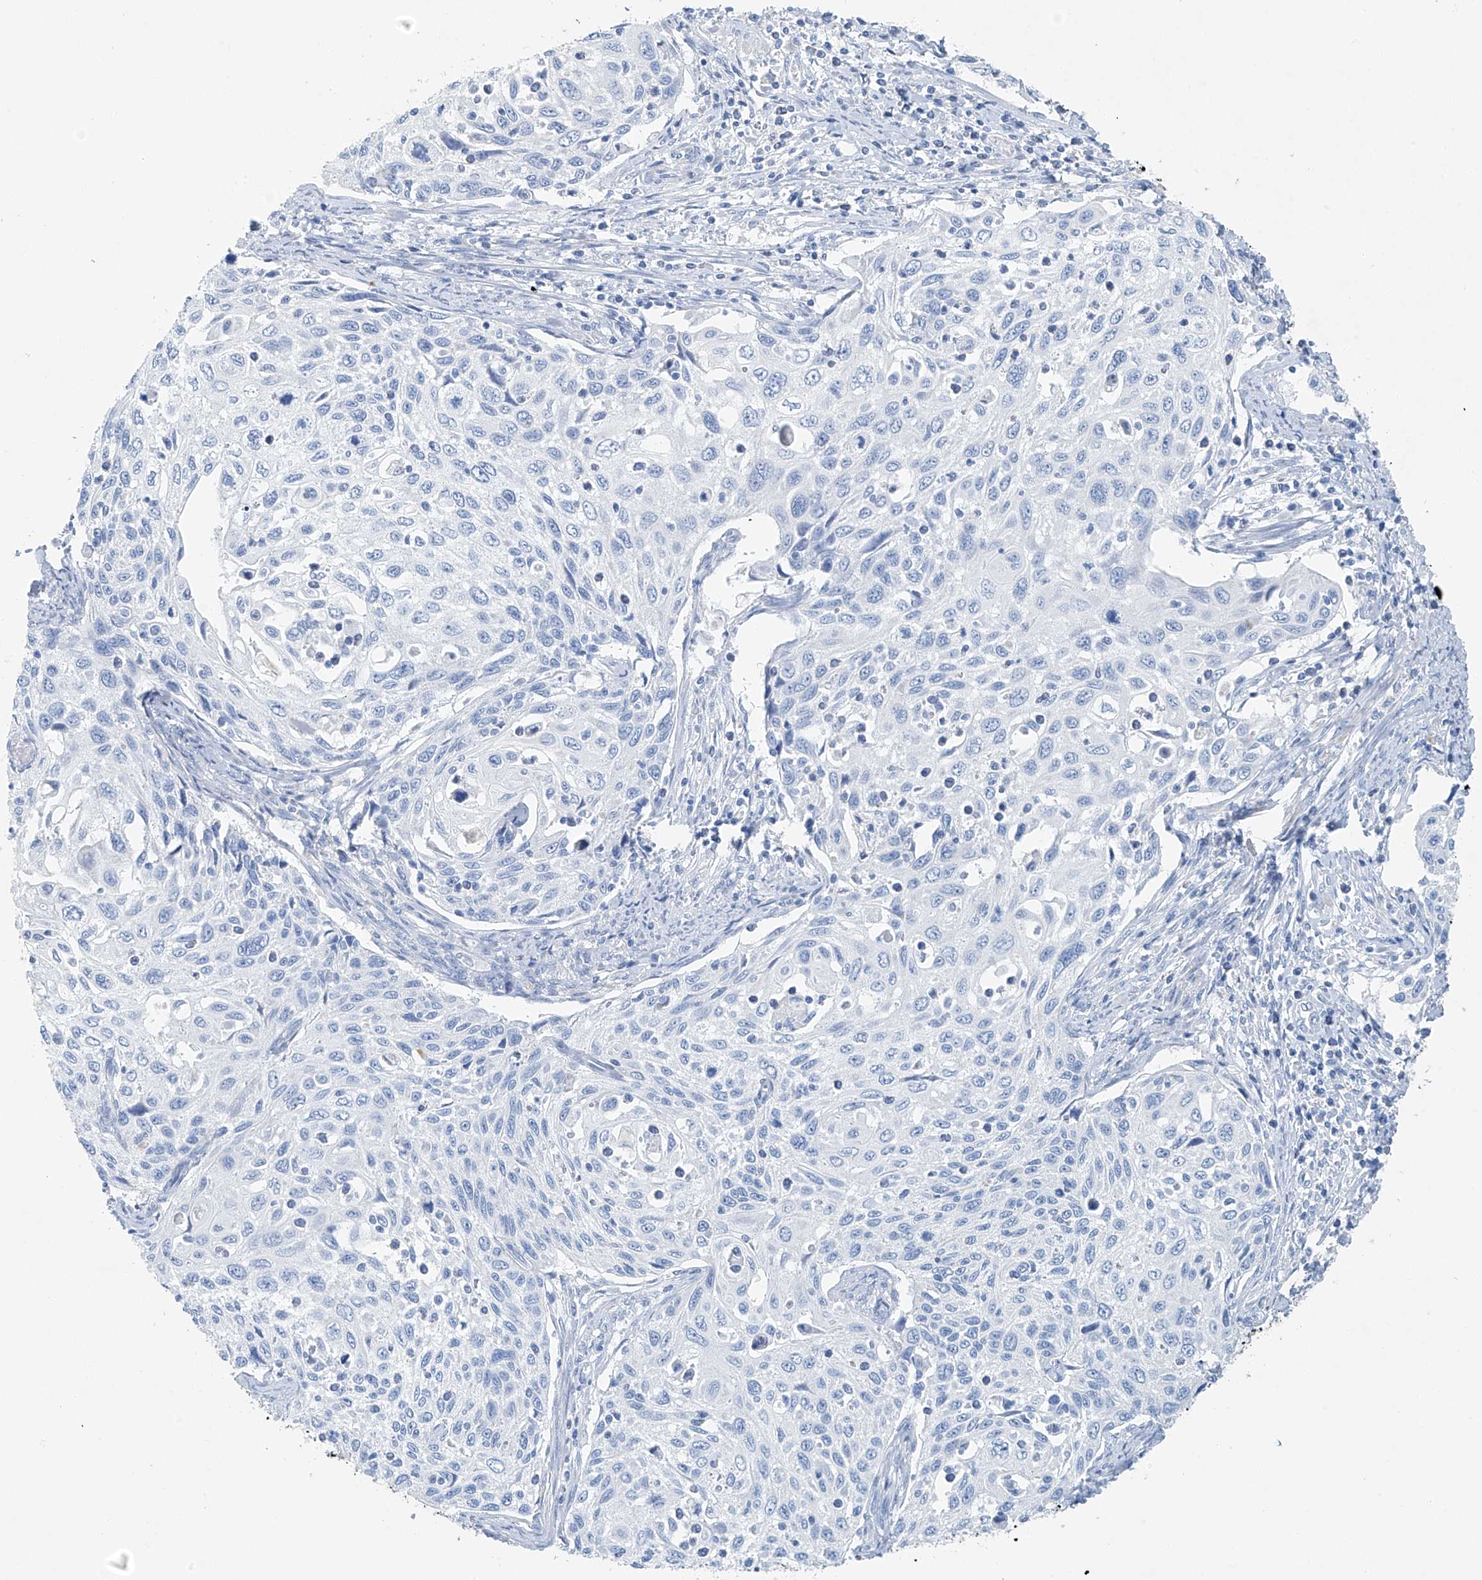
{"staining": {"intensity": "negative", "quantity": "none", "location": "none"}, "tissue": "cervical cancer", "cell_type": "Tumor cells", "image_type": "cancer", "snomed": [{"axis": "morphology", "description": "Squamous cell carcinoma, NOS"}, {"axis": "topography", "description": "Cervix"}], "caption": "IHC of cervical cancer (squamous cell carcinoma) displays no positivity in tumor cells.", "gene": "C1orf87", "patient": {"sex": "female", "age": 70}}